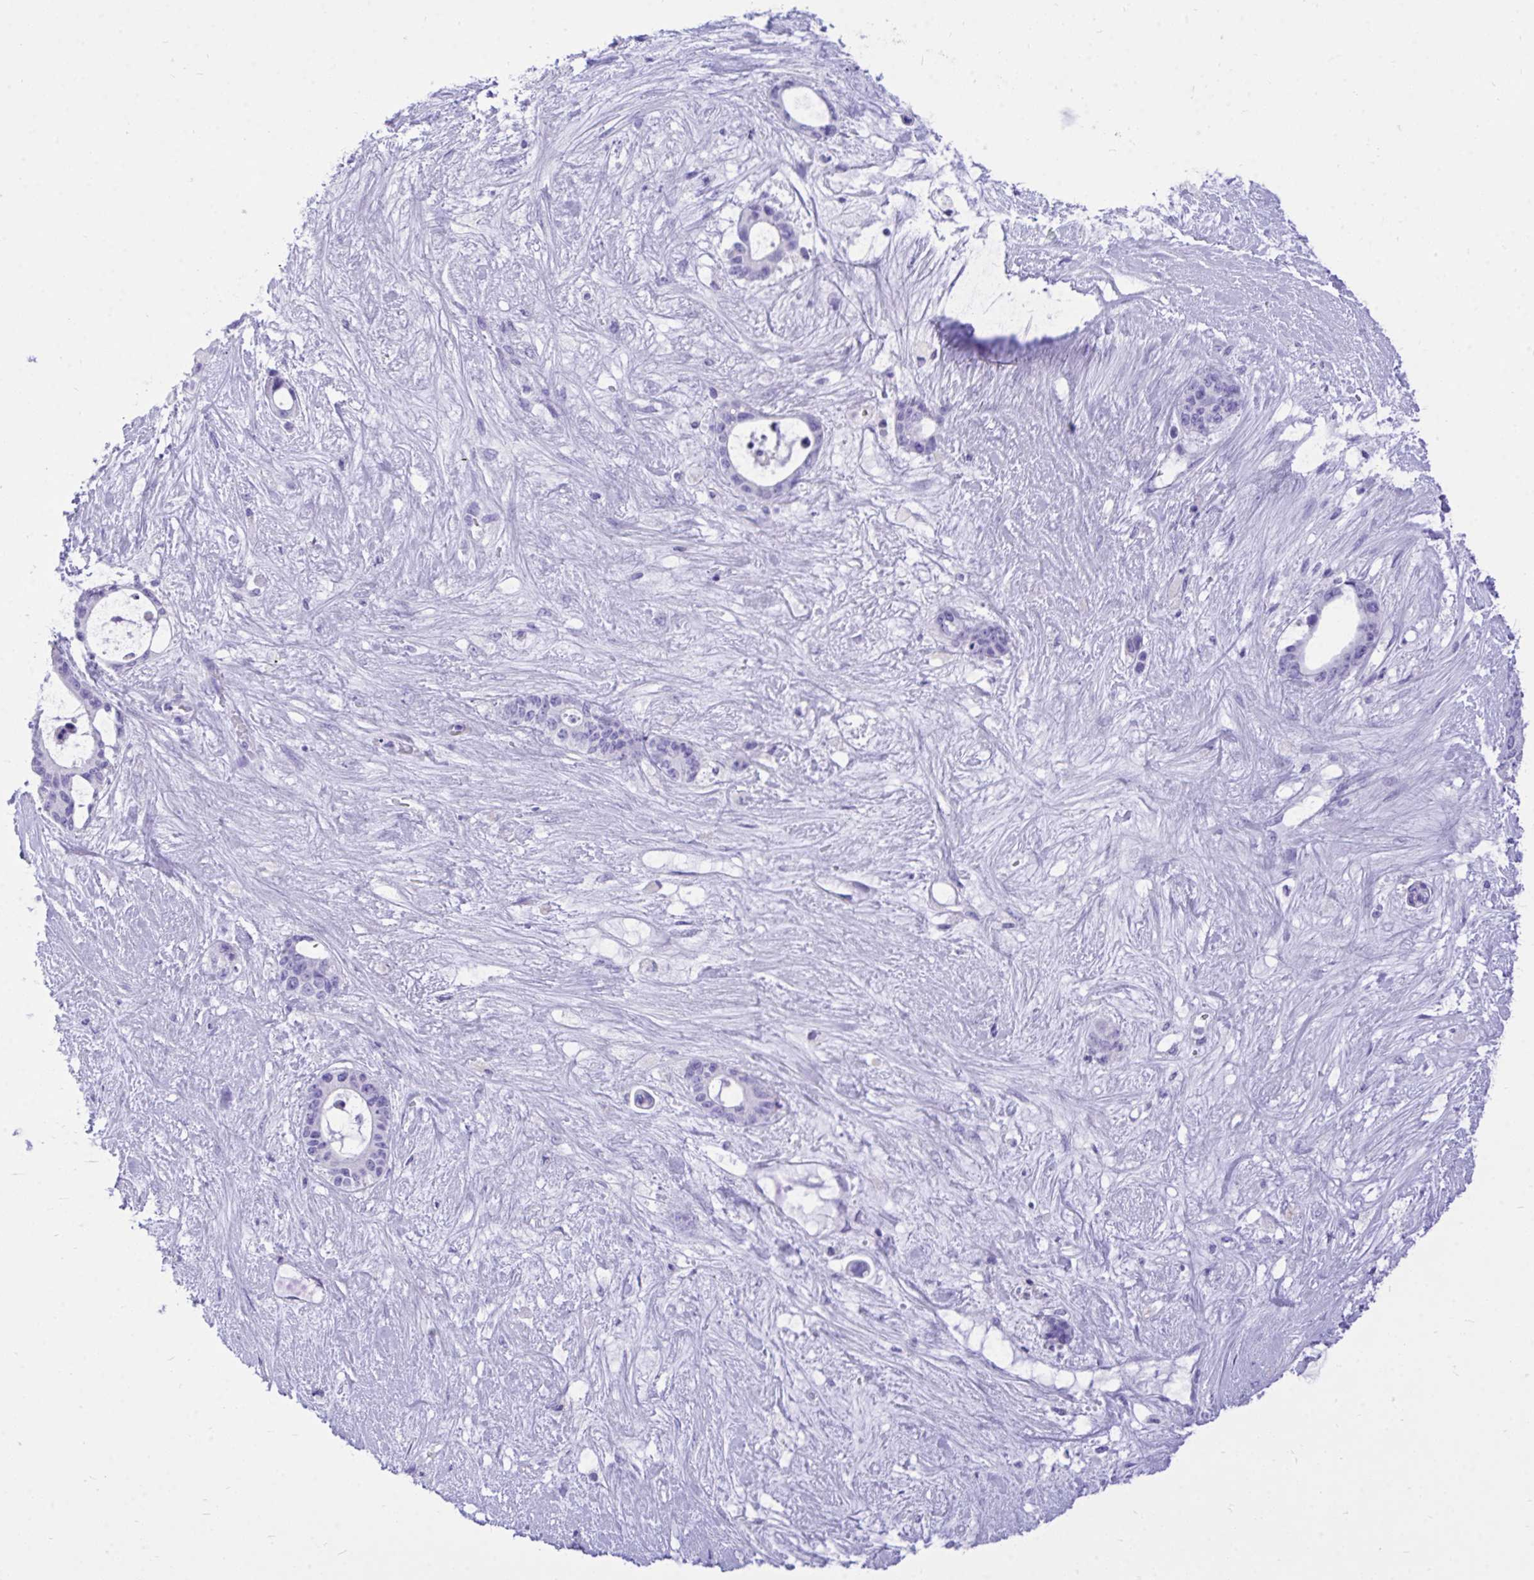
{"staining": {"intensity": "negative", "quantity": "none", "location": "none"}, "tissue": "liver cancer", "cell_type": "Tumor cells", "image_type": "cancer", "snomed": [{"axis": "morphology", "description": "Normal tissue, NOS"}, {"axis": "morphology", "description": "Cholangiocarcinoma"}, {"axis": "topography", "description": "Liver"}, {"axis": "topography", "description": "Peripheral nerve tissue"}], "caption": "The photomicrograph exhibits no staining of tumor cells in cholangiocarcinoma (liver).", "gene": "MON1A", "patient": {"sex": "female", "age": 73}}